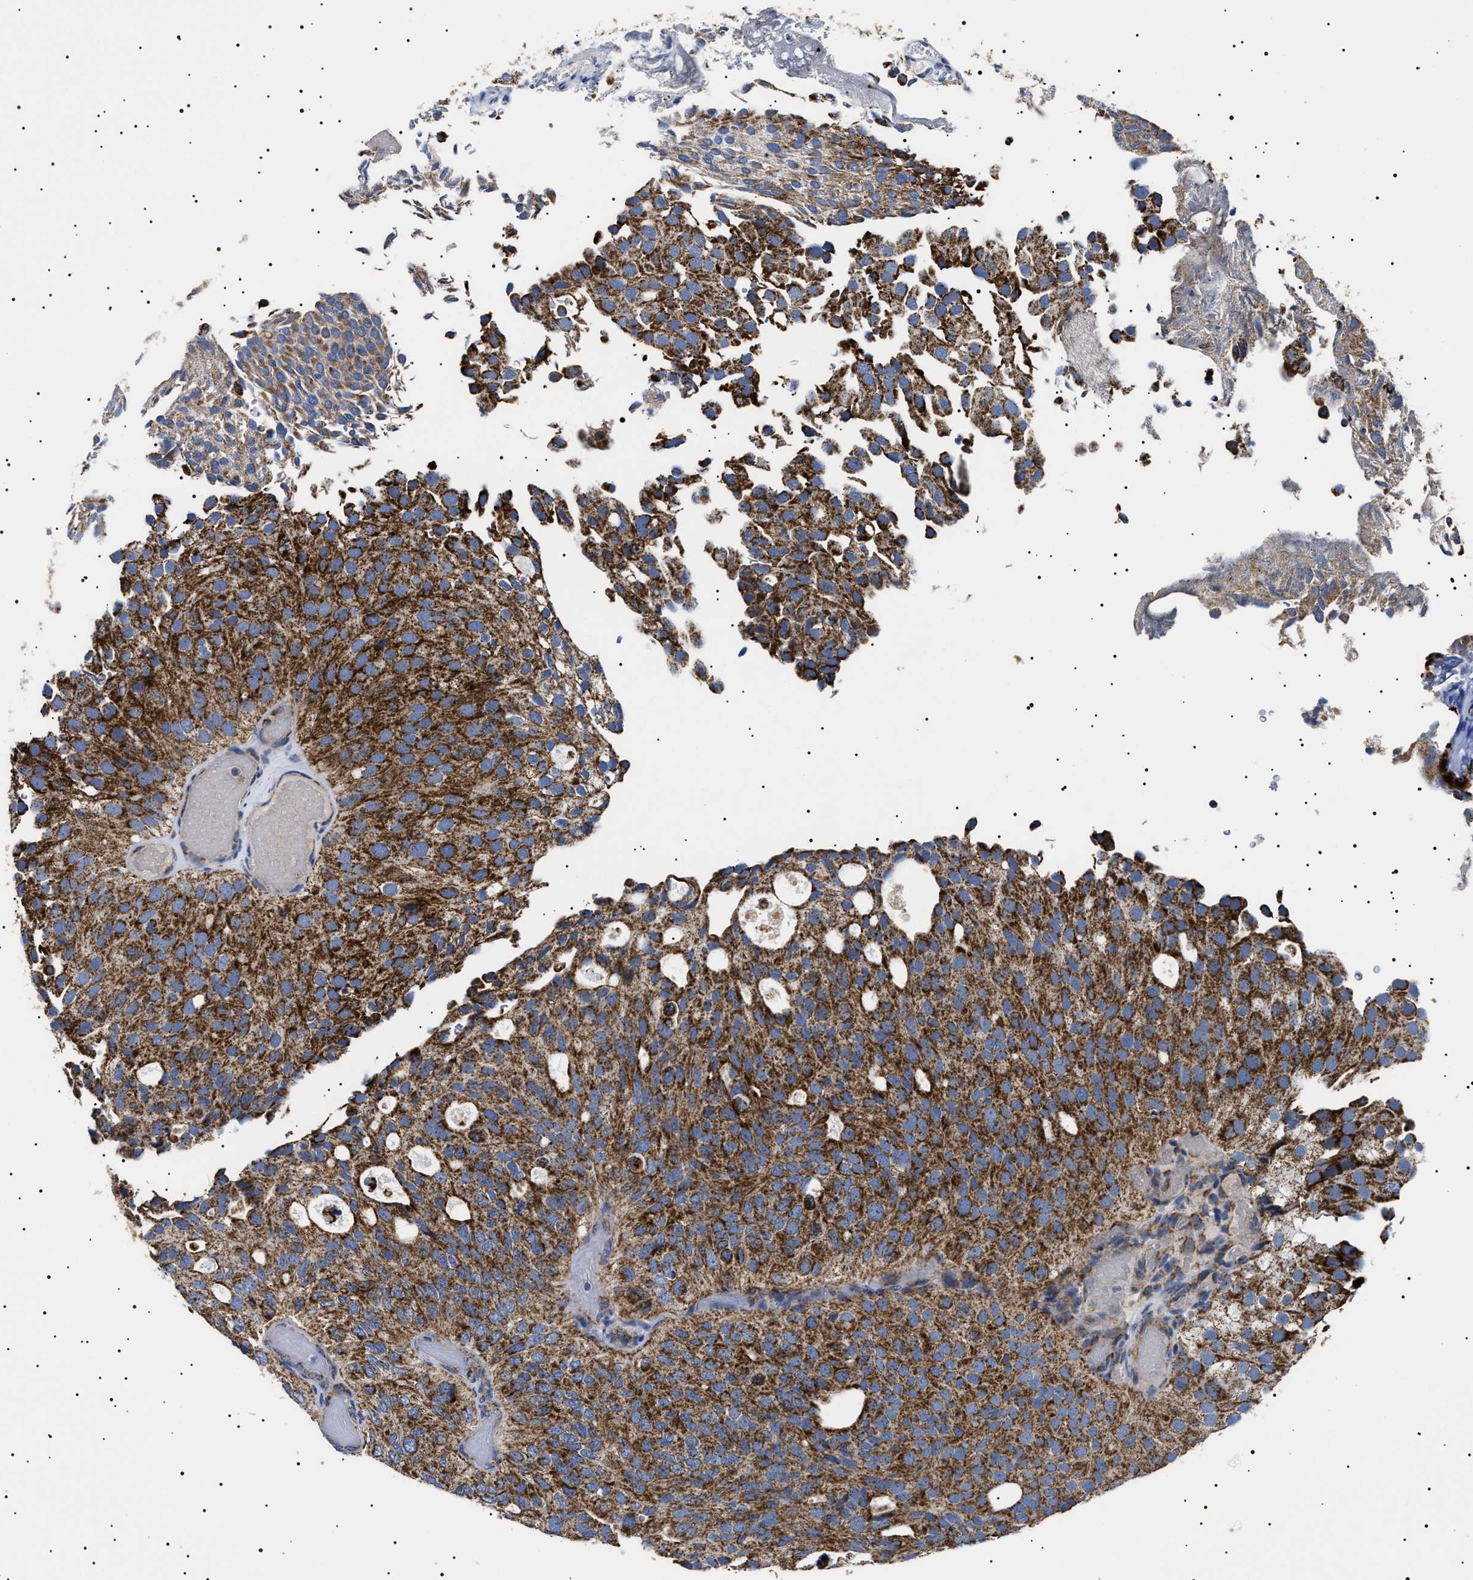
{"staining": {"intensity": "strong", "quantity": ">75%", "location": "cytoplasmic/membranous"}, "tissue": "urothelial cancer", "cell_type": "Tumor cells", "image_type": "cancer", "snomed": [{"axis": "morphology", "description": "Urothelial carcinoma, Low grade"}, {"axis": "topography", "description": "Urinary bladder"}], "caption": "Protein staining of urothelial cancer tissue exhibits strong cytoplasmic/membranous expression in approximately >75% of tumor cells.", "gene": "CHRDL2", "patient": {"sex": "male", "age": 78}}